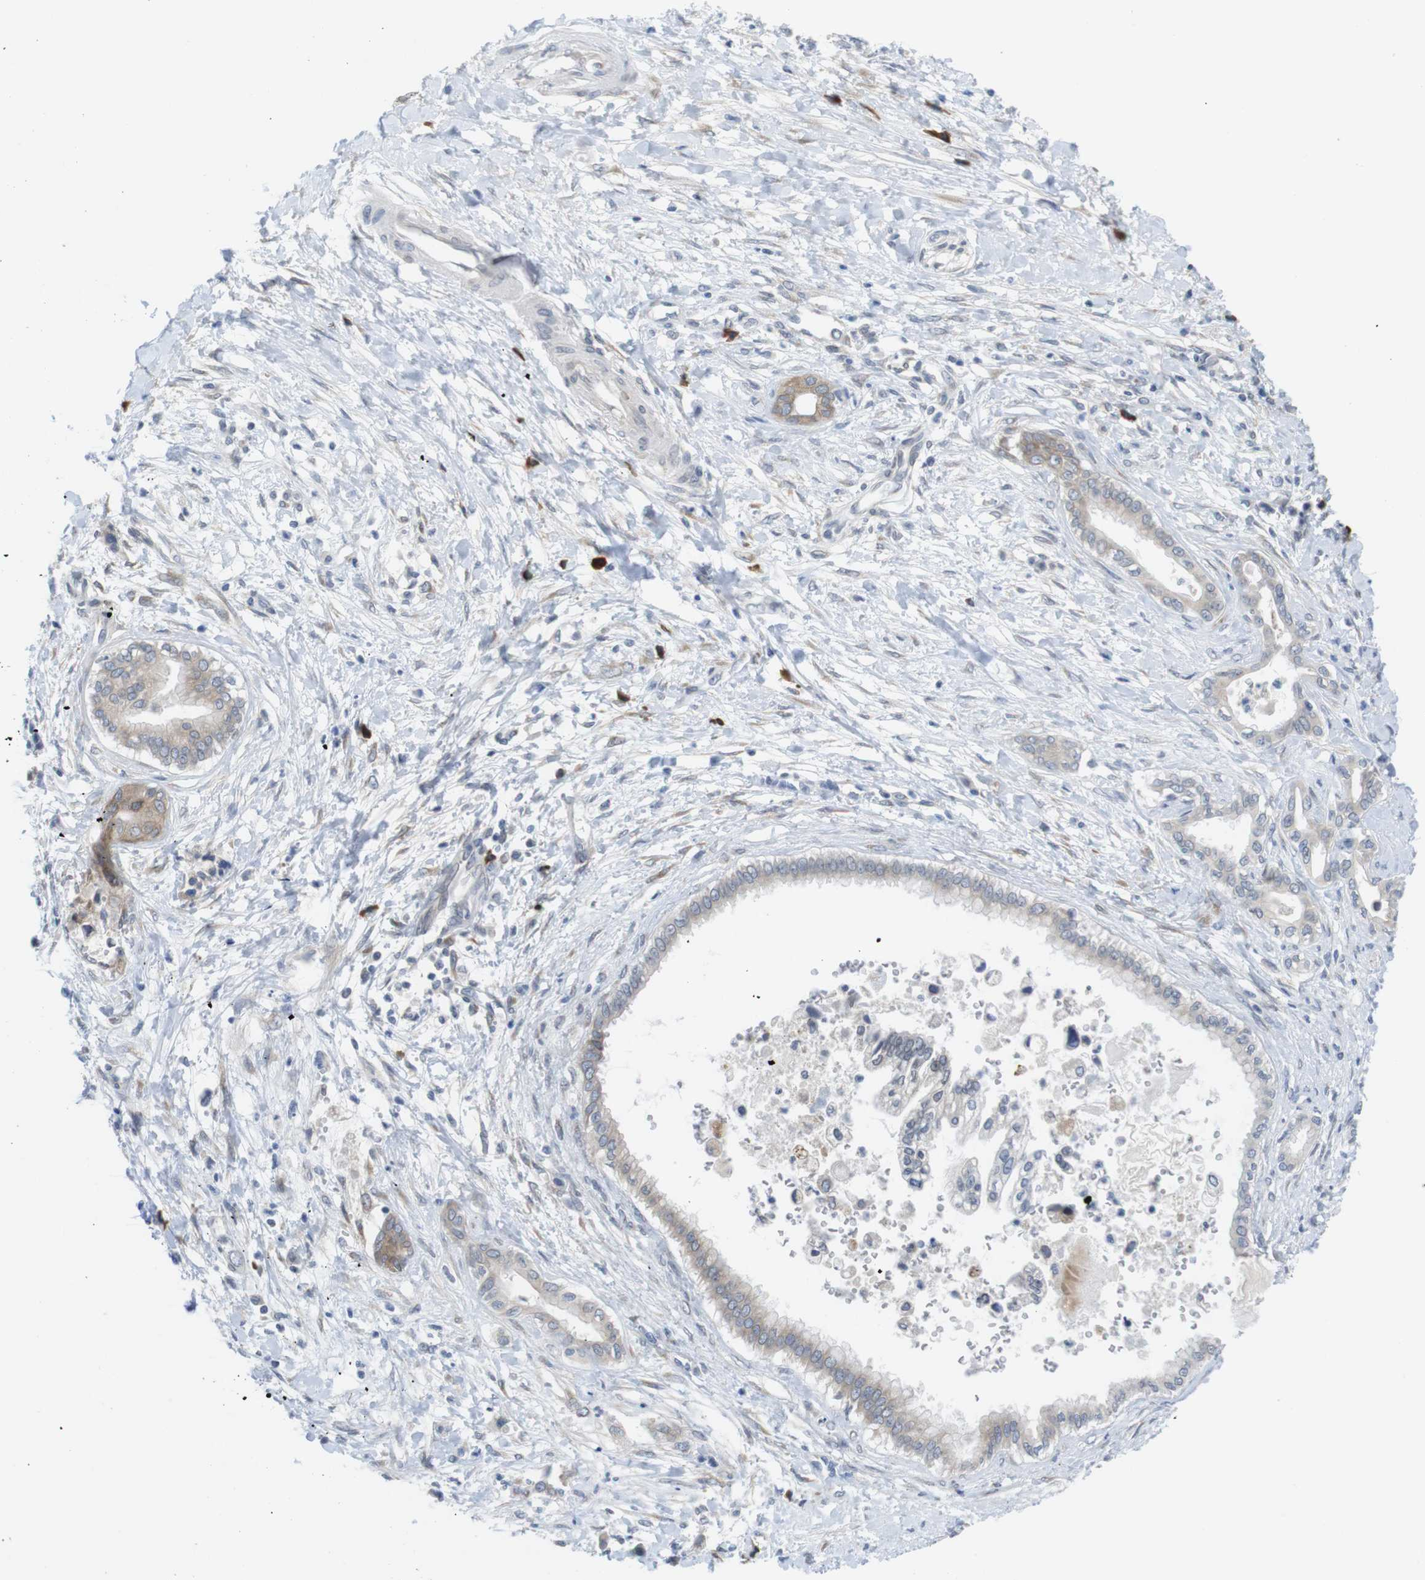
{"staining": {"intensity": "moderate", "quantity": "<25%", "location": "cytoplasmic/membranous"}, "tissue": "pancreatic cancer", "cell_type": "Tumor cells", "image_type": "cancer", "snomed": [{"axis": "morphology", "description": "Adenocarcinoma, NOS"}, {"axis": "topography", "description": "Pancreas"}], "caption": "DAB (3,3'-diaminobenzidine) immunohistochemical staining of human pancreatic cancer (adenocarcinoma) demonstrates moderate cytoplasmic/membranous protein staining in approximately <25% of tumor cells.", "gene": "ERGIC3", "patient": {"sex": "male", "age": 56}}